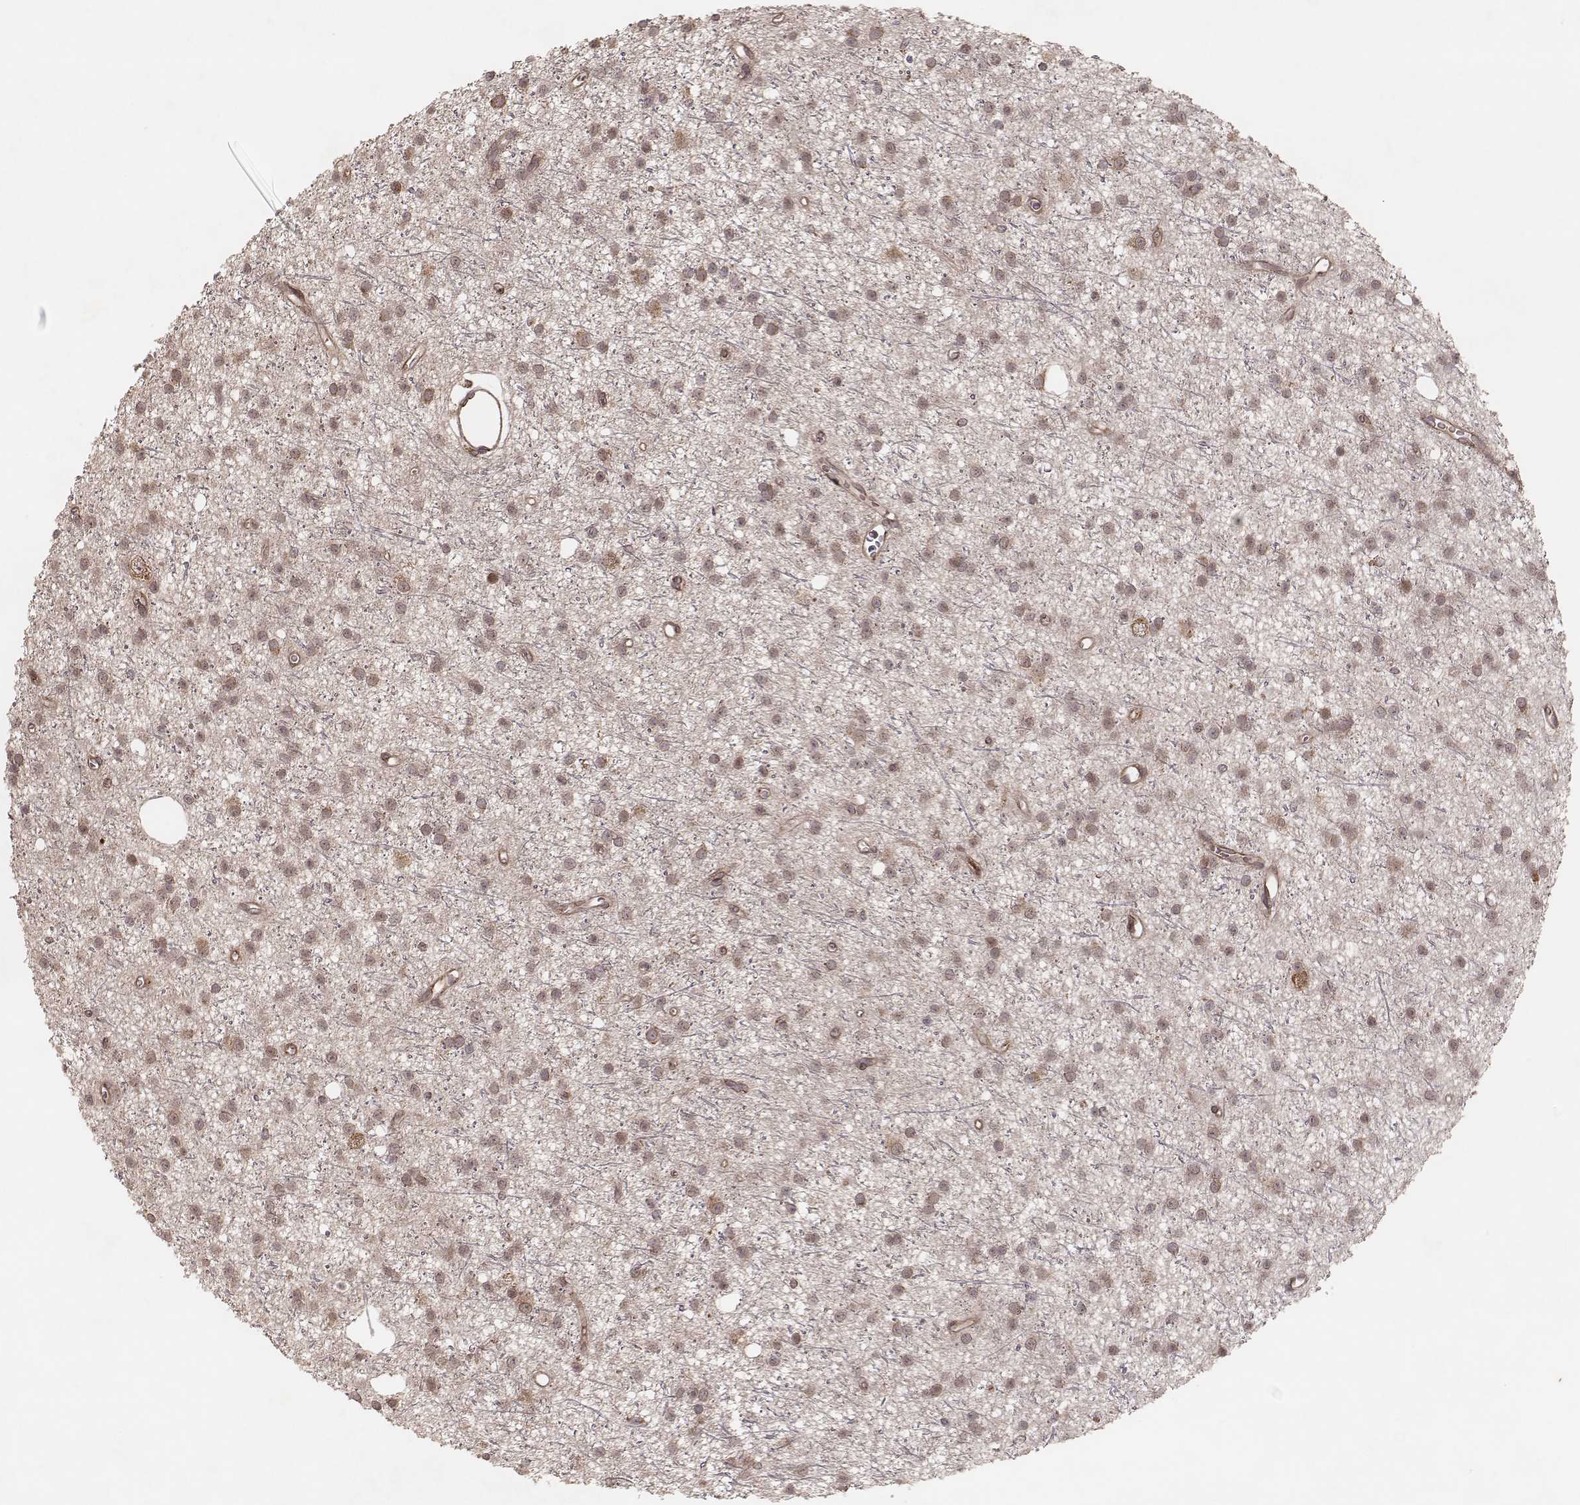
{"staining": {"intensity": "moderate", "quantity": "<25%", "location": "cytoplasmic/membranous"}, "tissue": "glioma", "cell_type": "Tumor cells", "image_type": "cancer", "snomed": [{"axis": "morphology", "description": "Glioma, malignant, Low grade"}, {"axis": "topography", "description": "Brain"}], "caption": "High-magnification brightfield microscopy of glioma stained with DAB (brown) and counterstained with hematoxylin (blue). tumor cells exhibit moderate cytoplasmic/membranous expression is present in about<25% of cells.", "gene": "MYO19", "patient": {"sex": "male", "age": 27}}